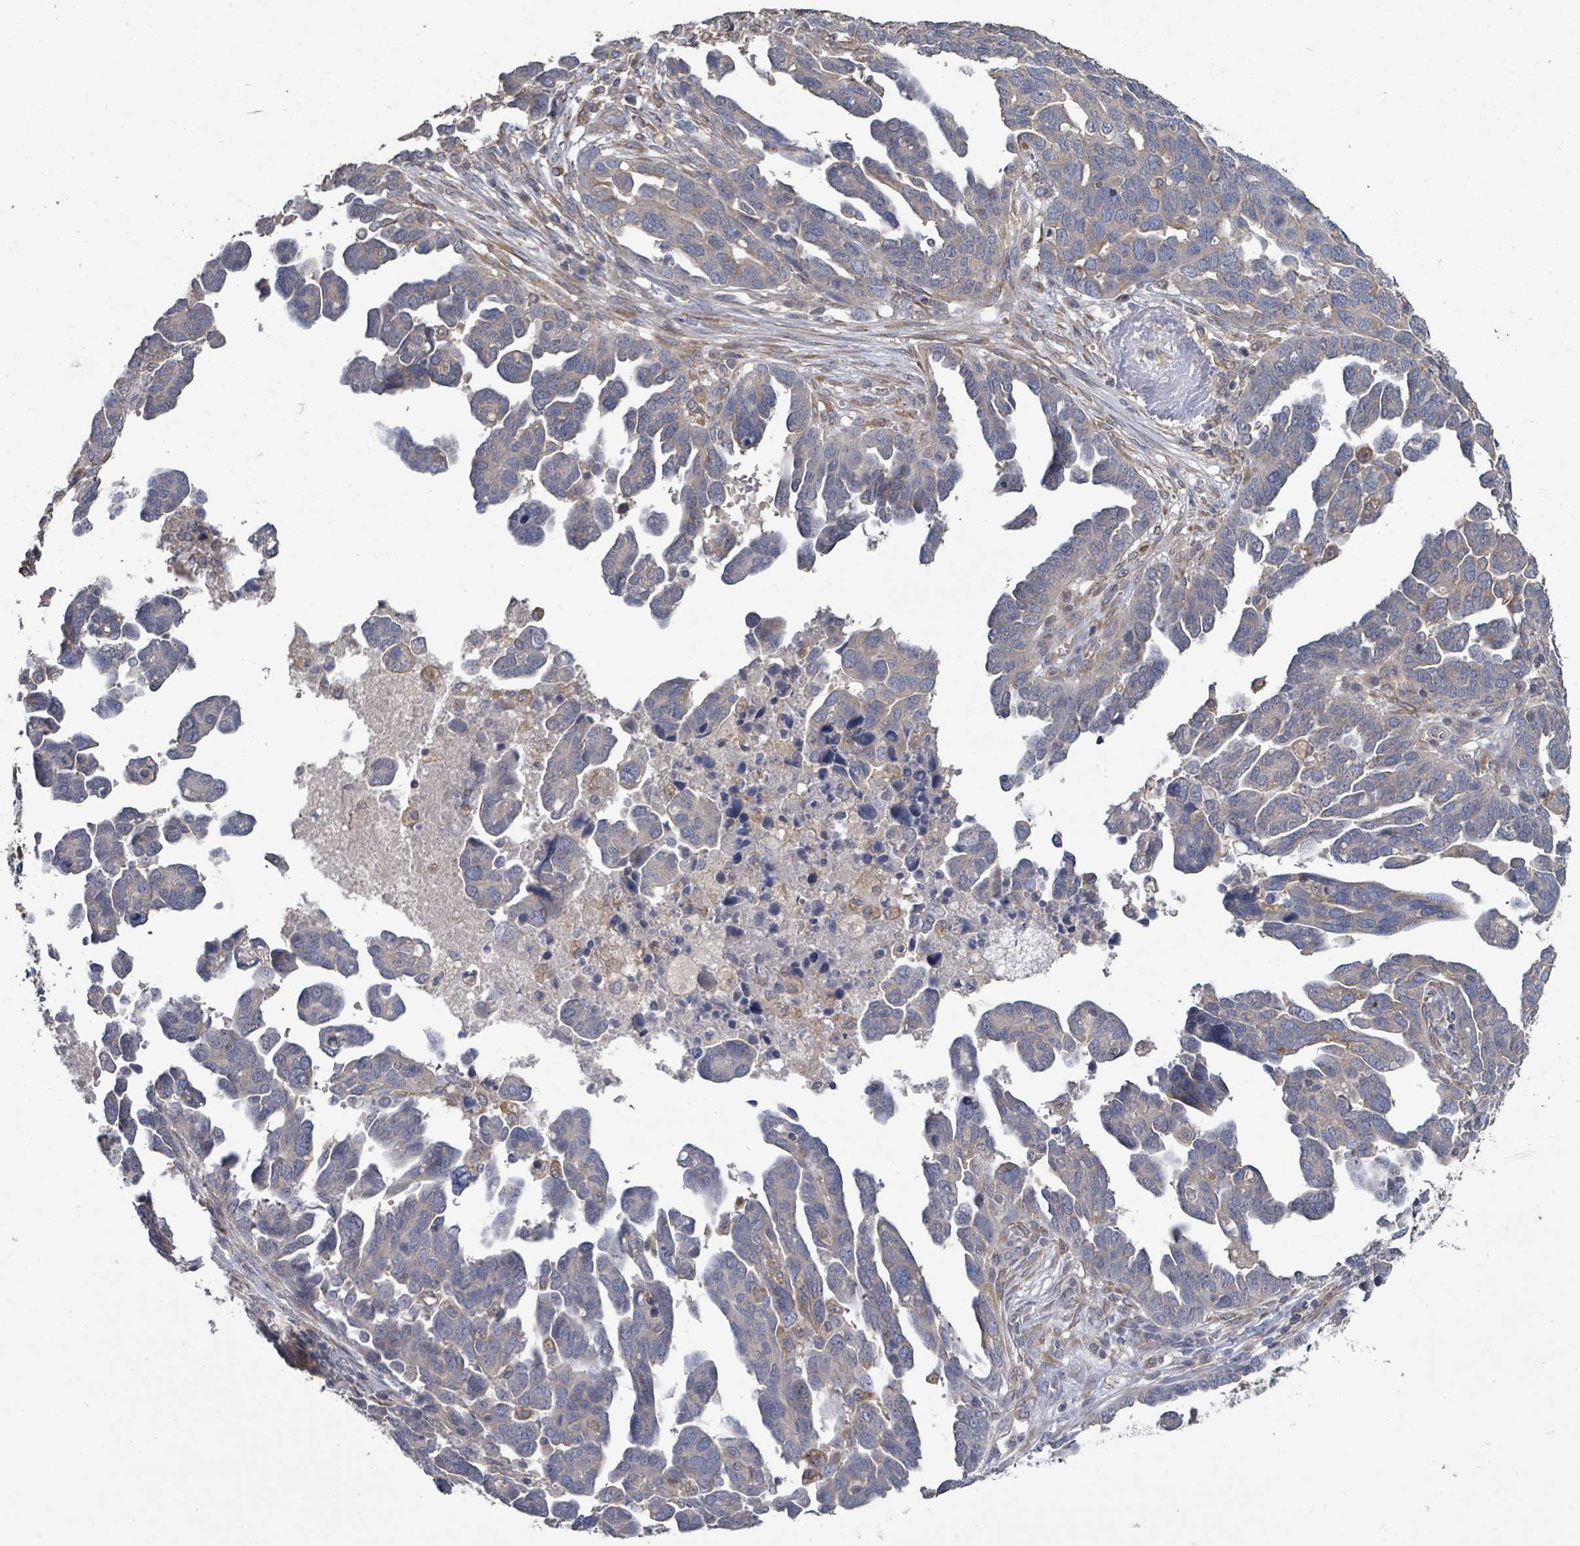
{"staining": {"intensity": "weak", "quantity": "25%-75%", "location": "cytoplasmic/membranous"}, "tissue": "ovarian cancer", "cell_type": "Tumor cells", "image_type": "cancer", "snomed": [{"axis": "morphology", "description": "Cystadenocarcinoma, serous, NOS"}, {"axis": "topography", "description": "Ovary"}], "caption": "Ovarian cancer tissue displays weak cytoplasmic/membranous expression in about 25%-75% of tumor cells", "gene": "SLC9A7", "patient": {"sex": "female", "age": 54}}